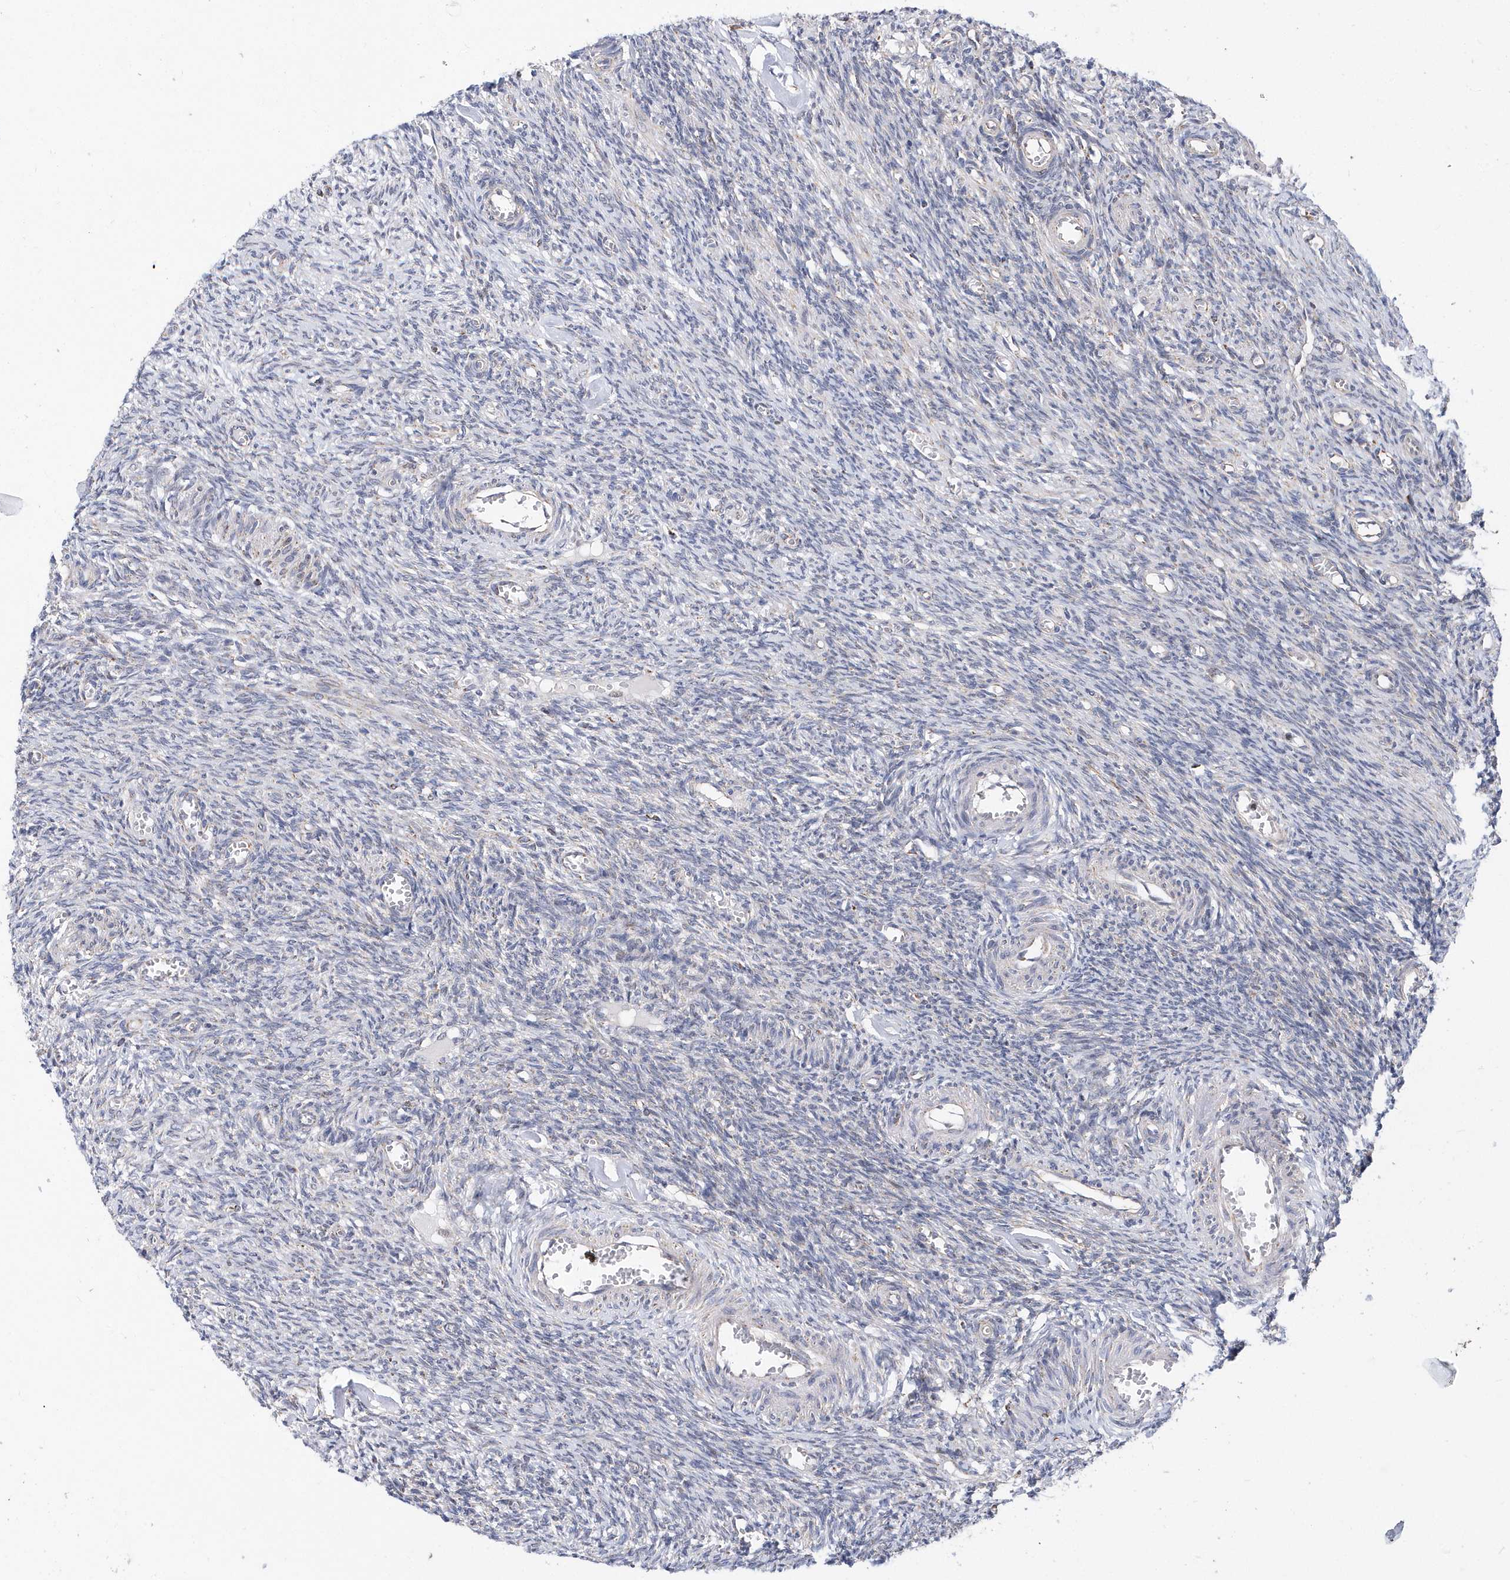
{"staining": {"intensity": "negative", "quantity": "none", "location": "none"}, "tissue": "ovary", "cell_type": "Ovarian stroma cells", "image_type": "normal", "snomed": [{"axis": "morphology", "description": "Normal tissue, NOS"}, {"axis": "topography", "description": "Ovary"}], "caption": "Immunohistochemistry of unremarkable ovary shows no positivity in ovarian stroma cells.", "gene": "SPATA5", "patient": {"sex": "female", "age": 27}}